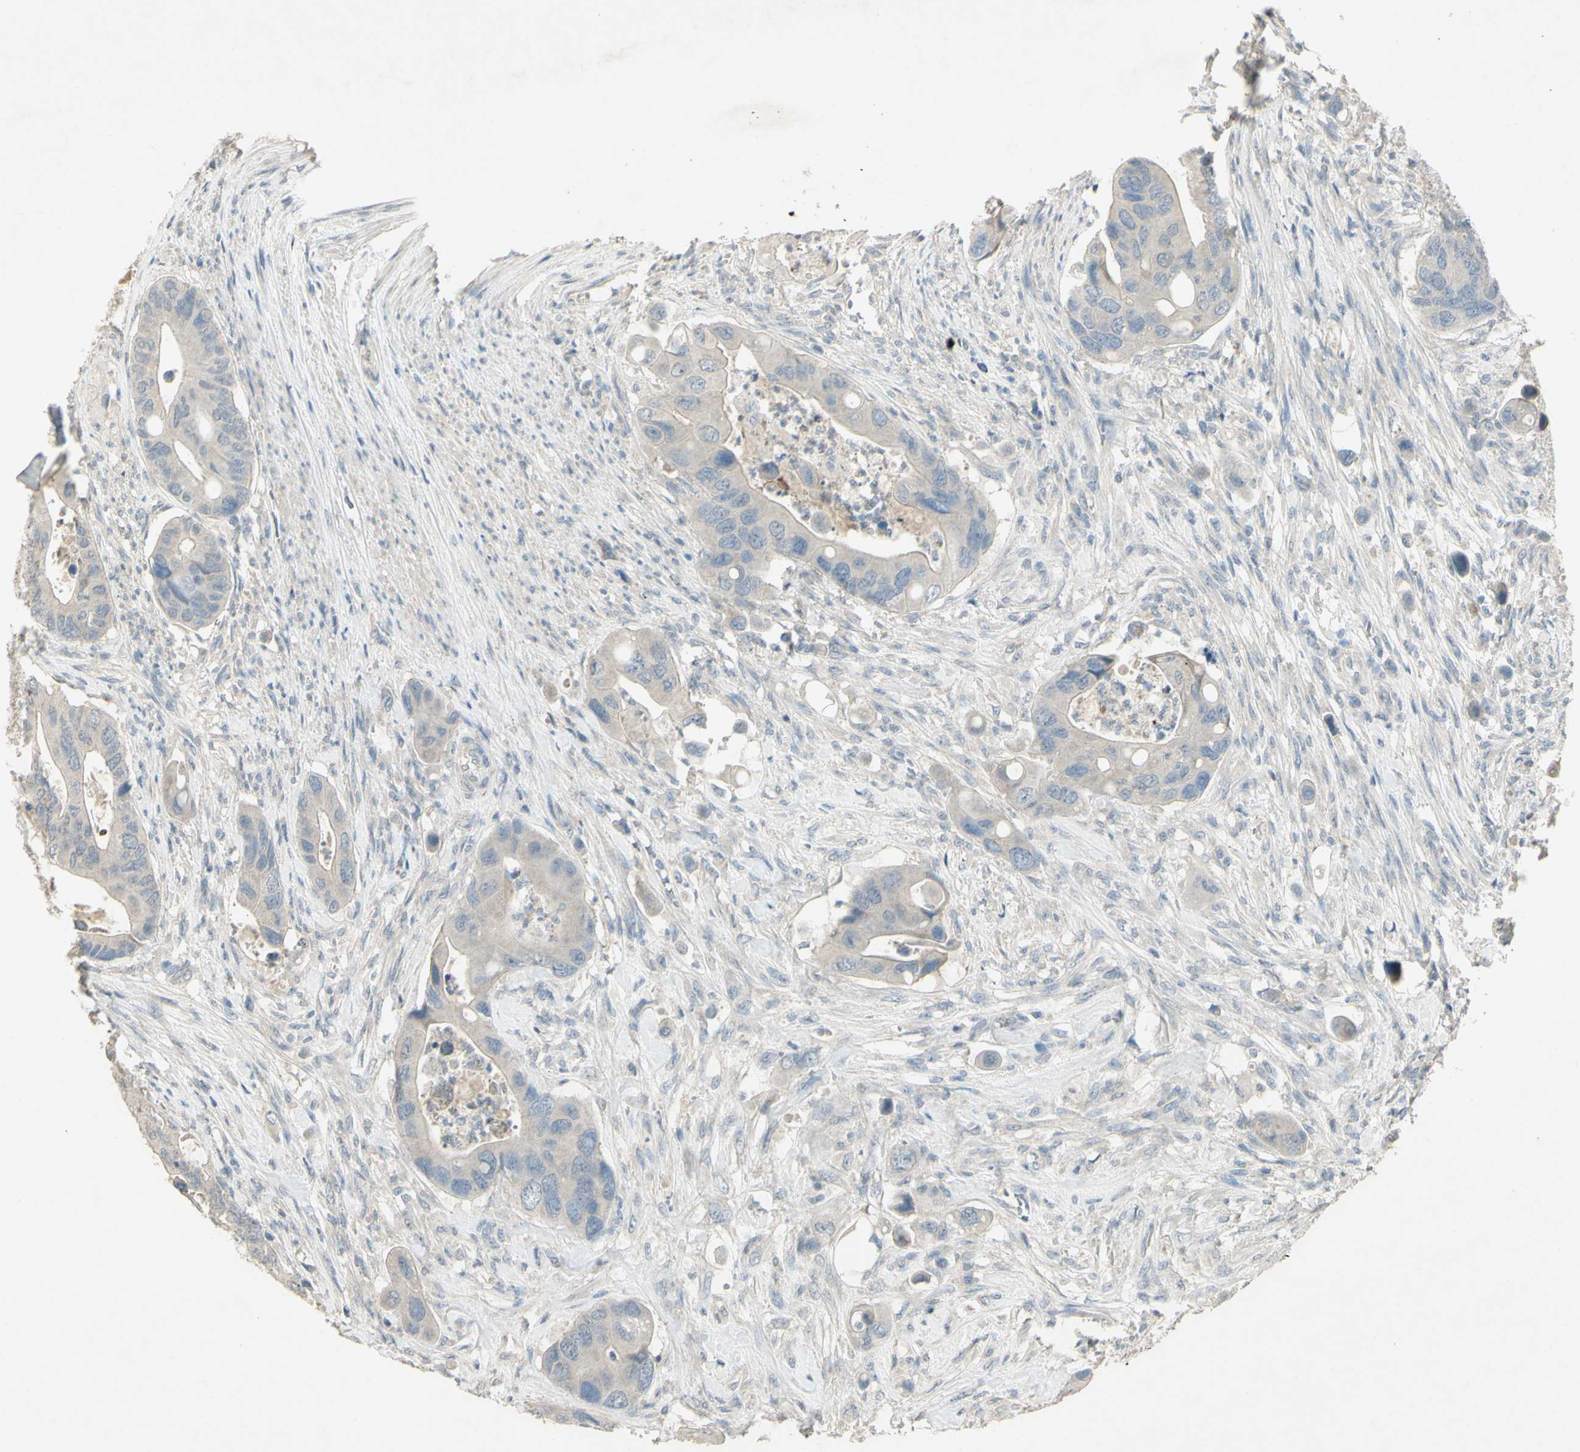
{"staining": {"intensity": "weak", "quantity": ">75%", "location": "cytoplasmic/membranous"}, "tissue": "colorectal cancer", "cell_type": "Tumor cells", "image_type": "cancer", "snomed": [{"axis": "morphology", "description": "Adenocarcinoma, NOS"}, {"axis": "topography", "description": "Rectum"}], "caption": "DAB (3,3'-diaminobenzidine) immunohistochemical staining of human colorectal cancer shows weak cytoplasmic/membranous protein positivity in about >75% of tumor cells.", "gene": "TIMM21", "patient": {"sex": "female", "age": 57}}